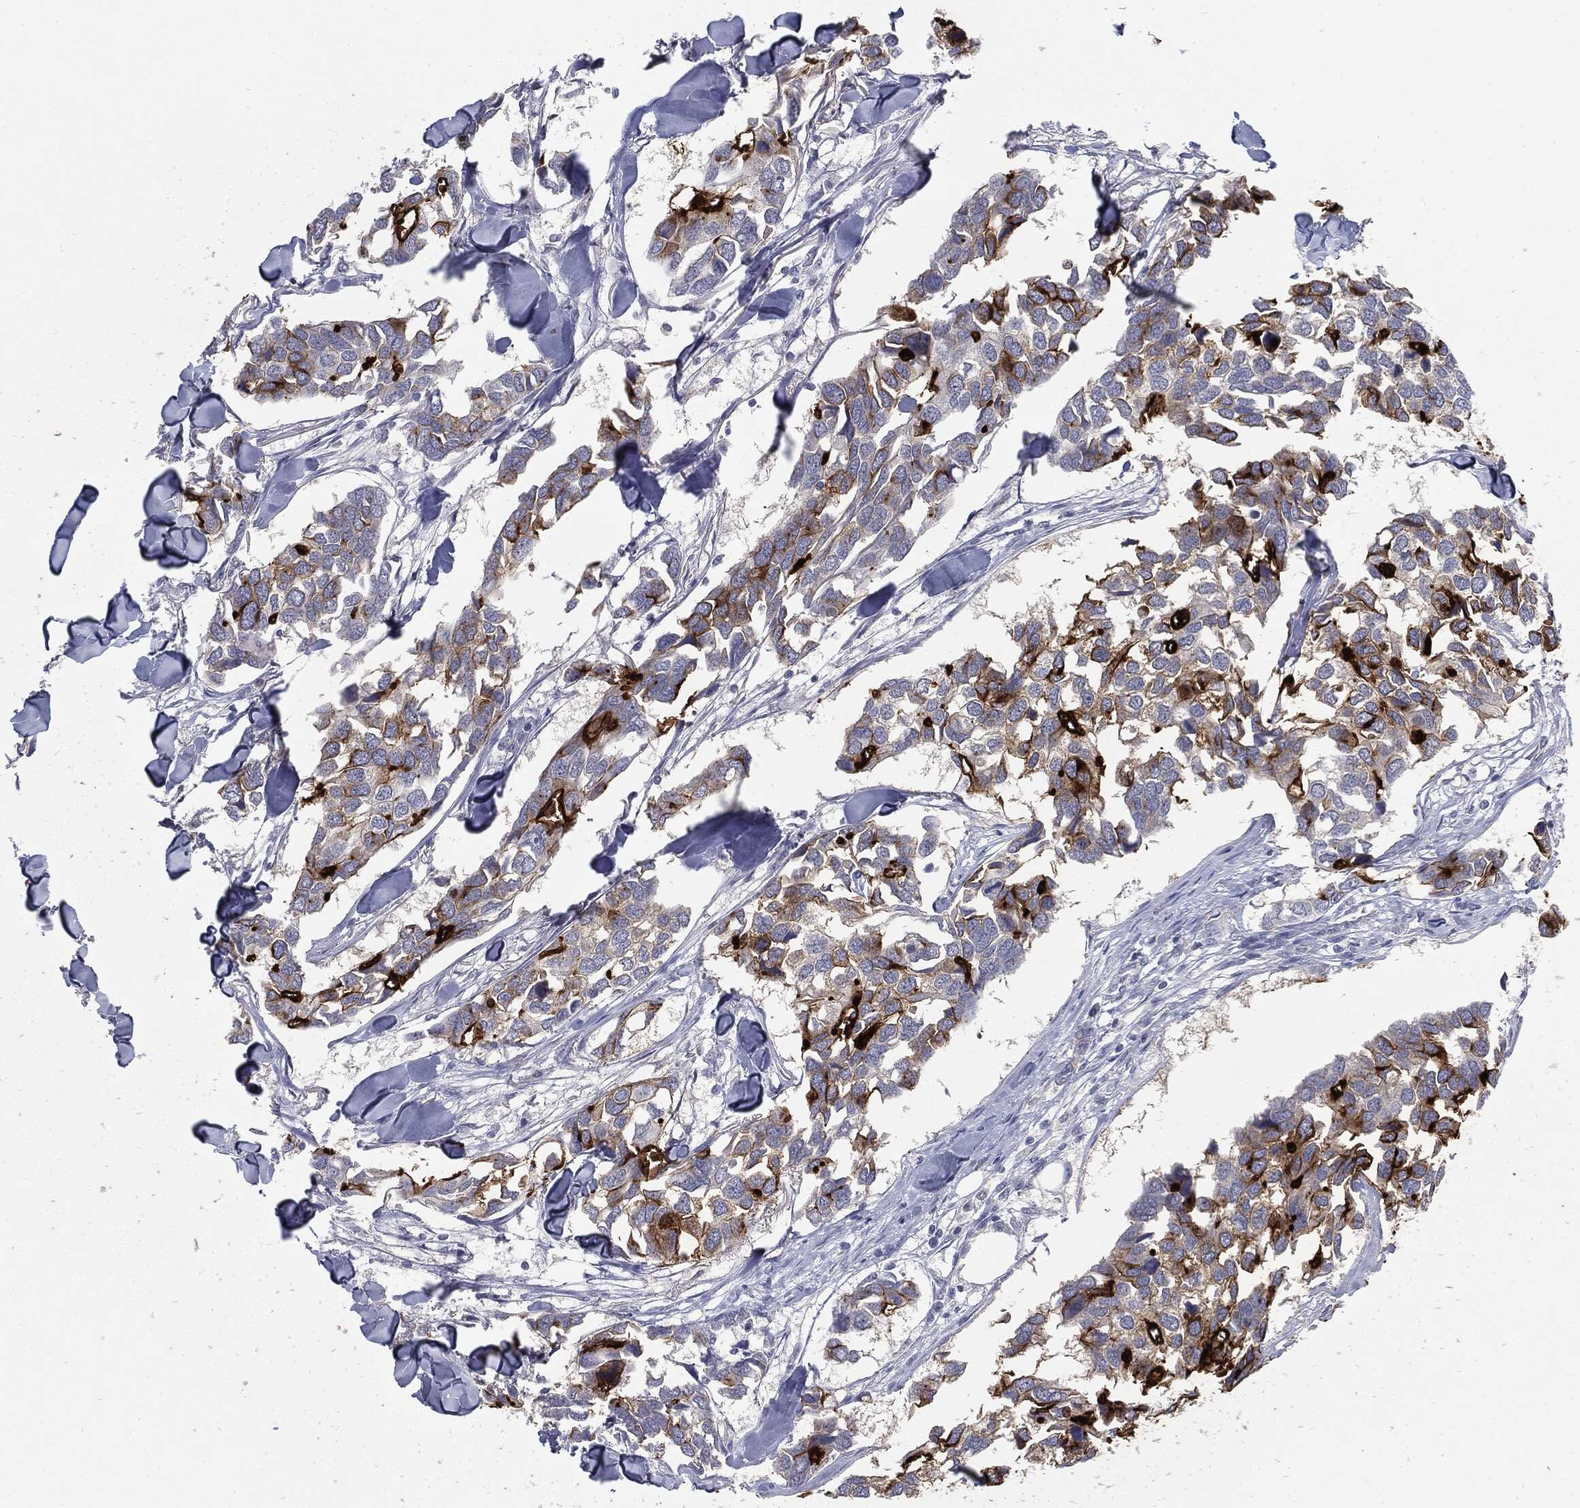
{"staining": {"intensity": "strong", "quantity": "25%-75%", "location": "cytoplasmic/membranous"}, "tissue": "breast cancer", "cell_type": "Tumor cells", "image_type": "cancer", "snomed": [{"axis": "morphology", "description": "Duct carcinoma"}, {"axis": "topography", "description": "Breast"}], "caption": "Breast infiltrating ductal carcinoma tissue reveals strong cytoplasmic/membranous expression in about 25%-75% of tumor cells, visualized by immunohistochemistry.", "gene": "MUC1", "patient": {"sex": "female", "age": 83}}